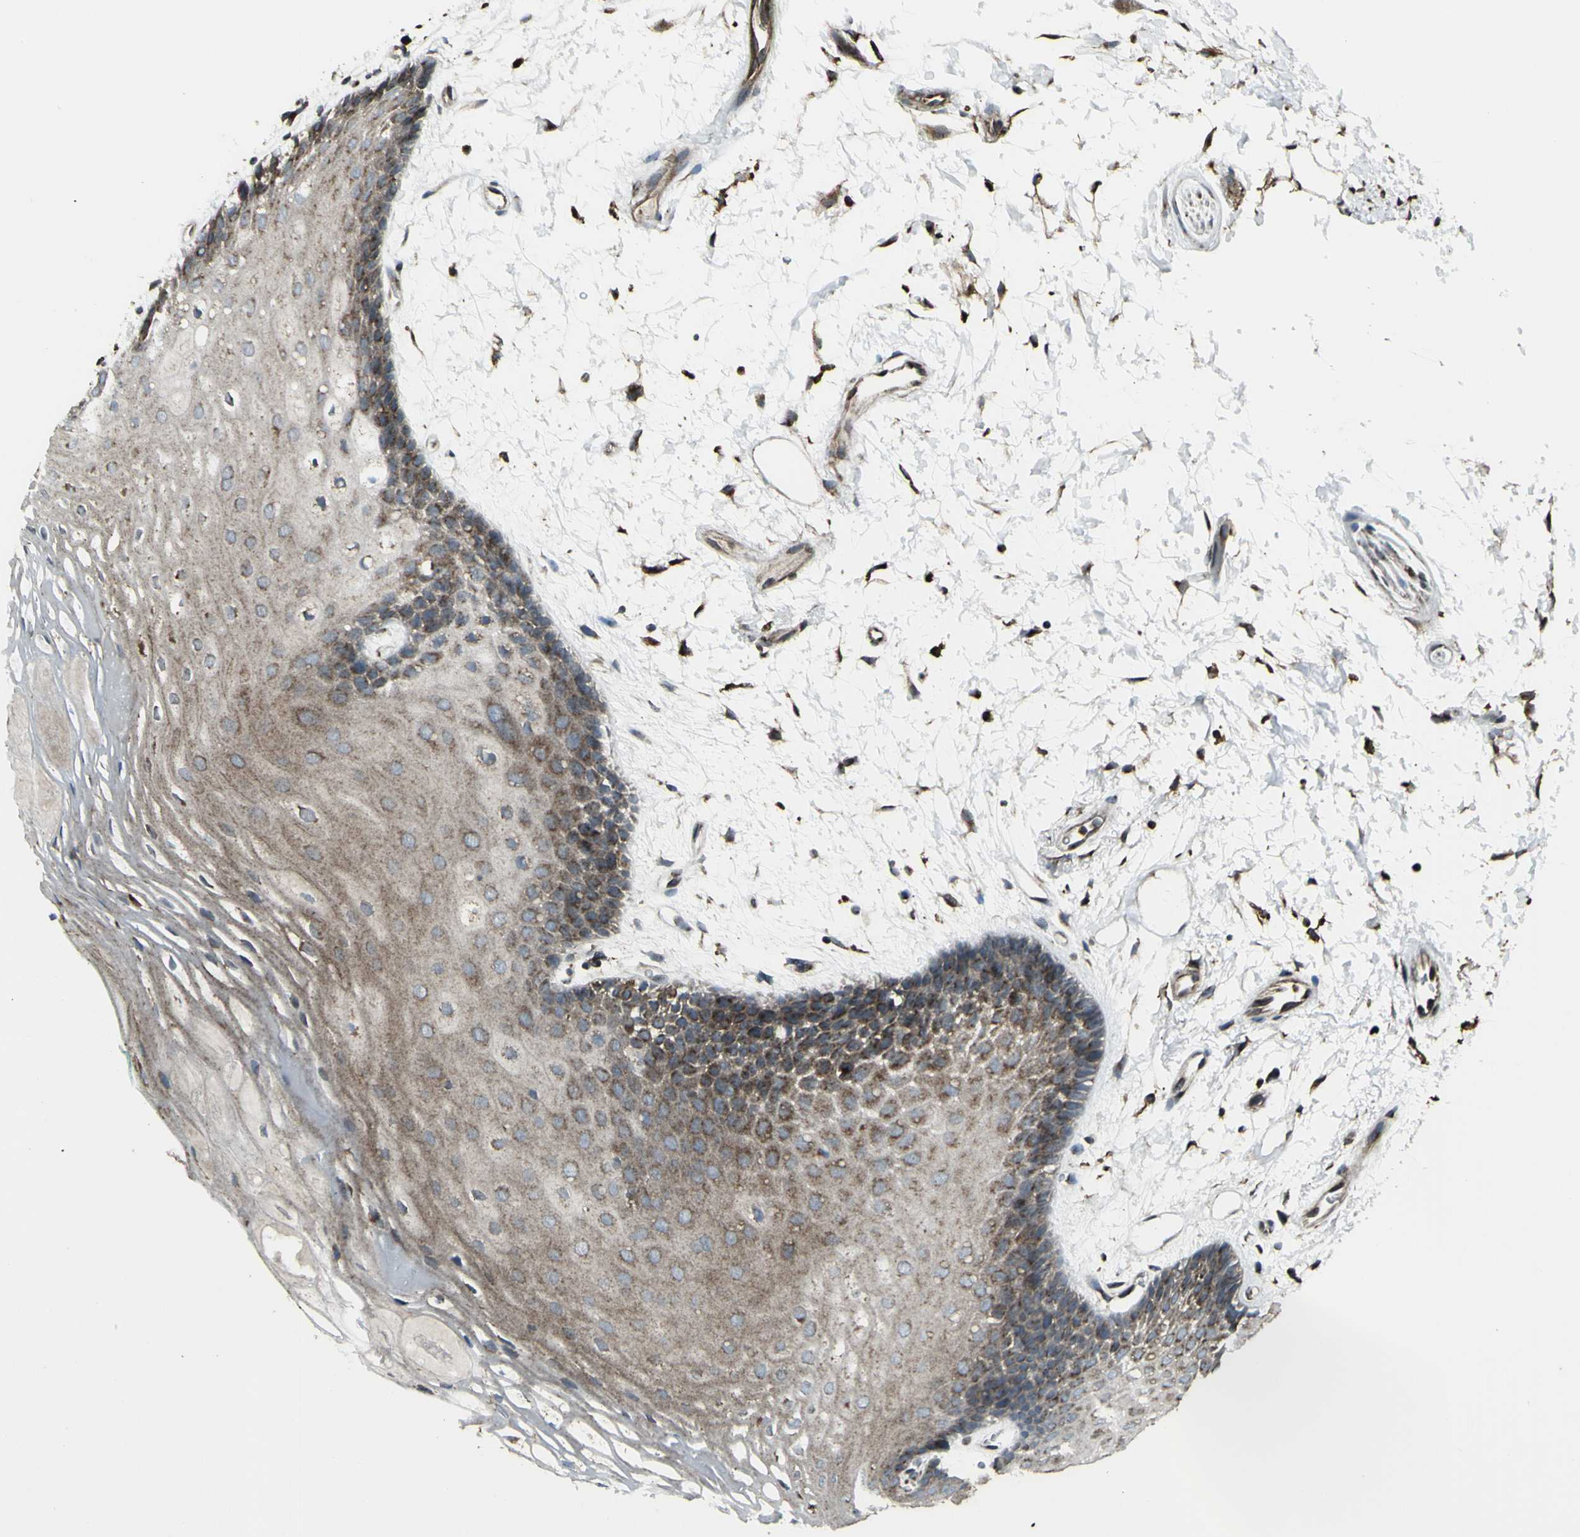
{"staining": {"intensity": "moderate", "quantity": ">75%", "location": "cytoplasmic/membranous"}, "tissue": "oral mucosa", "cell_type": "Squamous epithelial cells", "image_type": "normal", "snomed": [{"axis": "morphology", "description": "Normal tissue, NOS"}, {"axis": "topography", "description": "Skeletal muscle"}, {"axis": "topography", "description": "Oral tissue"}, {"axis": "topography", "description": "Peripheral nerve tissue"}], "caption": "Squamous epithelial cells display moderate cytoplasmic/membranous staining in about >75% of cells in benign oral mucosa. (DAB (3,3'-diaminobenzidine) IHC, brown staining for protein, blue staining for nuclei).", "gene": "NAPA", "patient": {"sex": "female", "age": 84}}